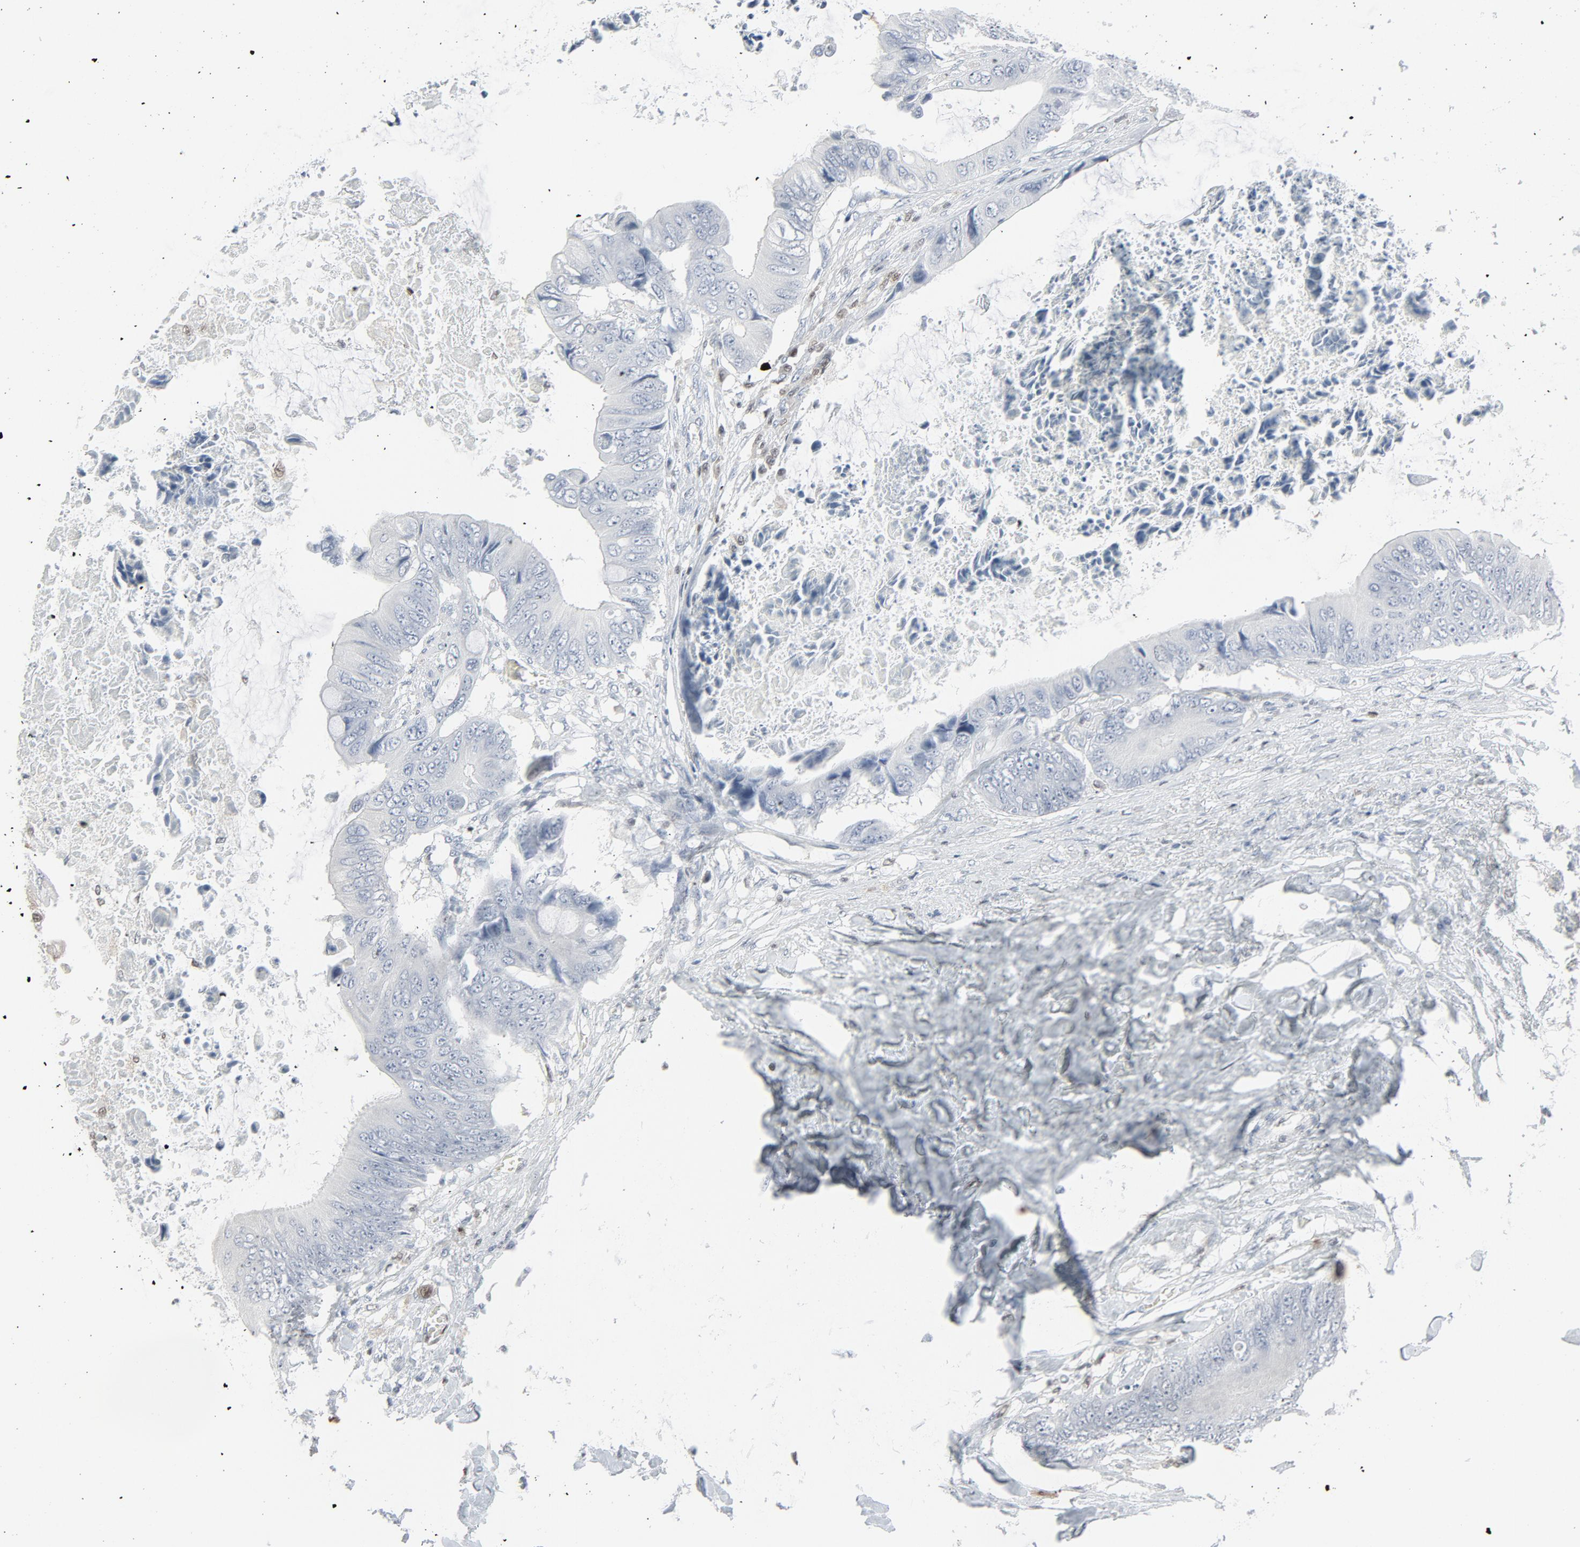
{"staining": {"intensity": "negative", "quantity": "none", "location": "none"}, "tissue": "colorectal cancer", "cell_type": "Tumor cells", "image_type": "cancer", "snomed": [{"axis": "morphology", "description": "Normal tissue, NOS"}, {"axis": "morphology", "description": "Adenocarcinoma, NOS"}, {"axis": "topography", "description": "Rectum"}, {"axis": "topography", "description": "Peripheral nerve tissue"}], "caption": "DAB (3,3'-diaminobenzidine) immunohistochemical staining of human adenocarcinoma (colorectal) demonstrates no significant expression in tumor cells.", "gene": "STAT5A", "patient": {"sex": "female", "age": 77}}